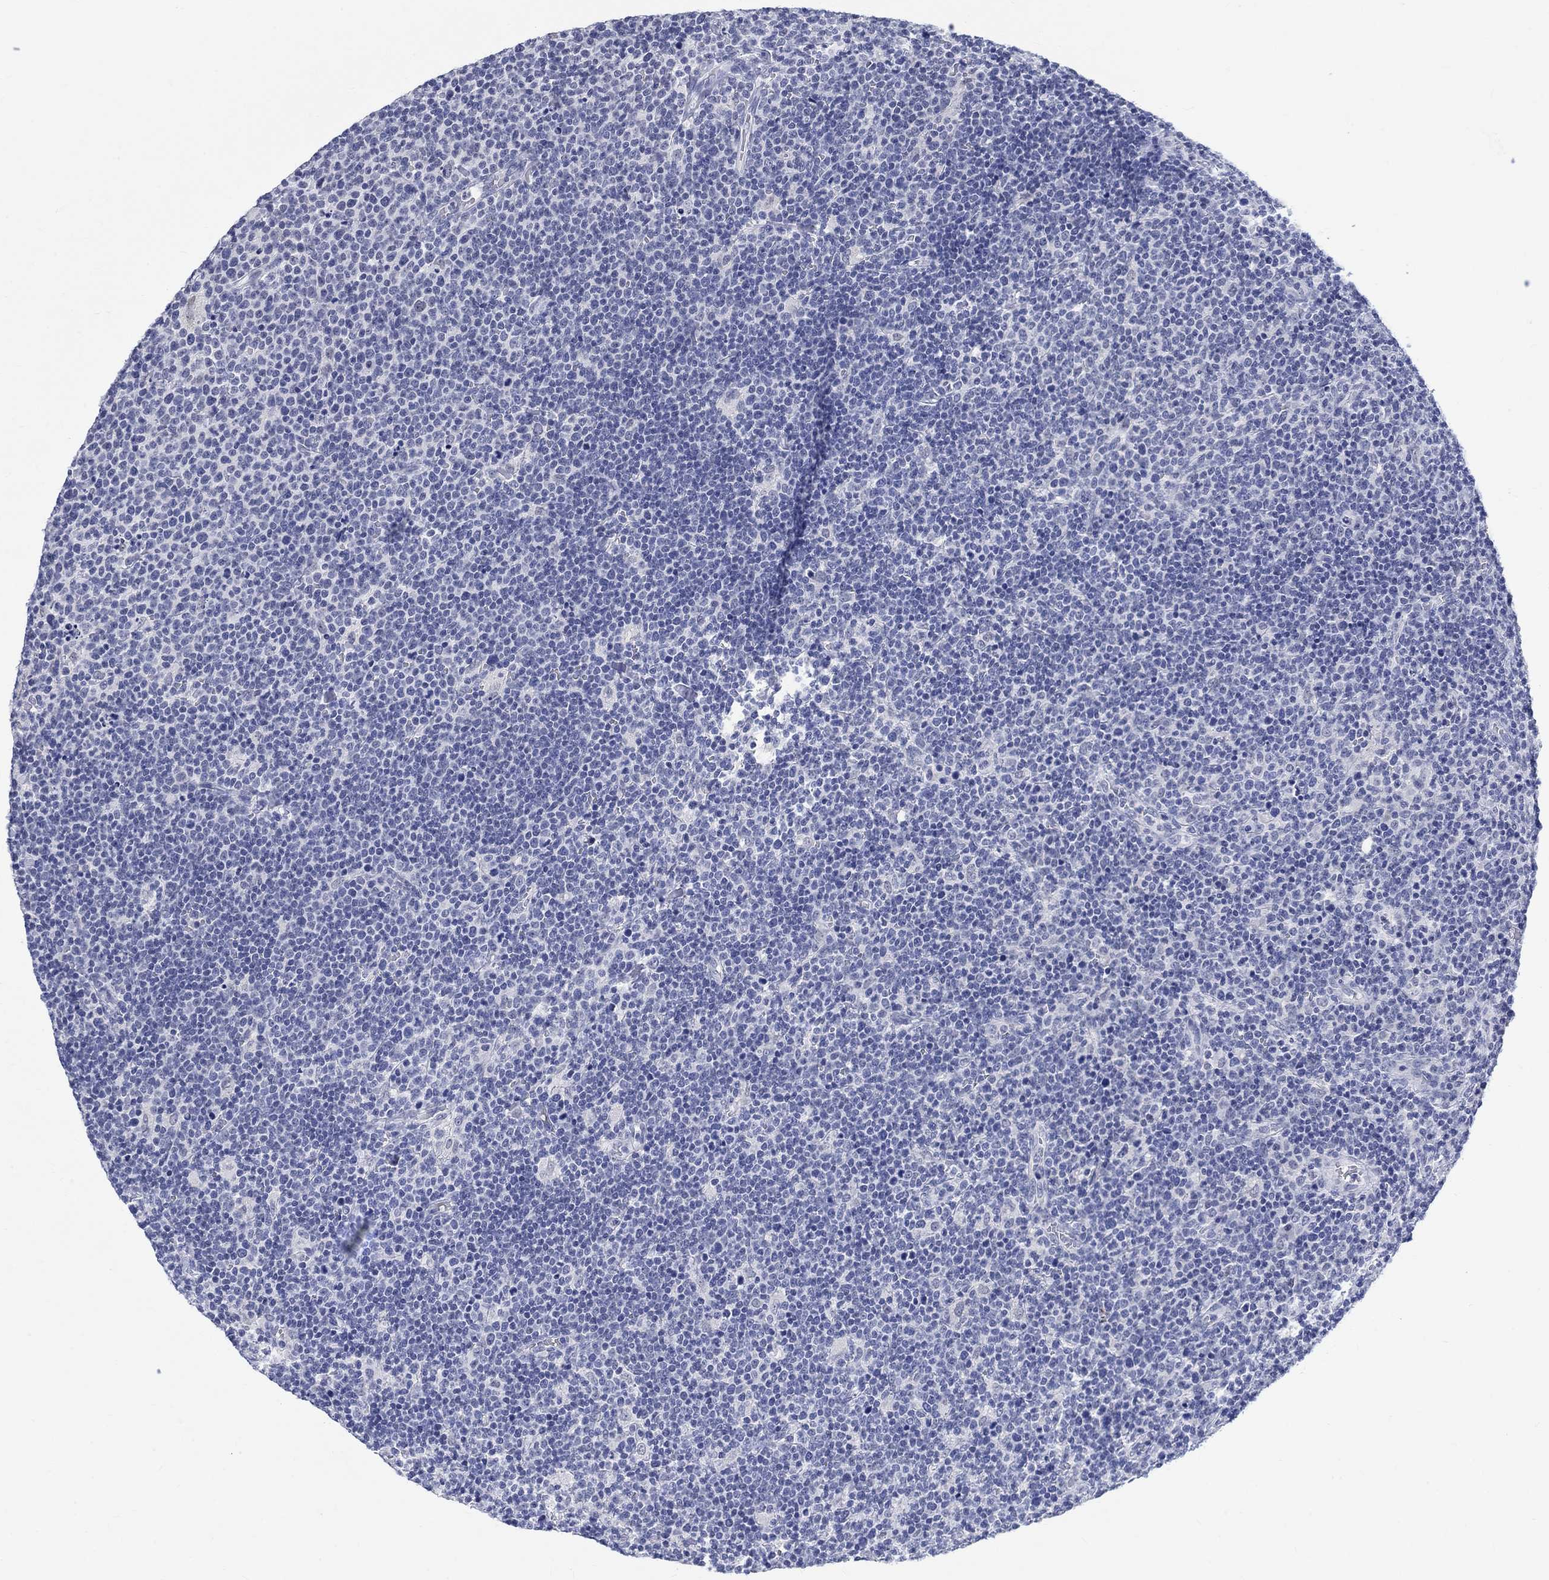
{"staining": {"intensity": "negative", "quantity": "none", "location": "none"}, "tissue": "lymphoma", "cell_type": "Tumor cells", "image_type": "cancer", "snomed": [{"axis": "morphology", "description": "Malignant lymphoma, non-Hodgkin's type, High grade"}, {"axis": "topography", "description": "Lymph node"}], "caption": "High power microscopy photomicrograph of an IHC image of lymphoma, revealing no significant expression in tumor cells. (Stains: DAB (3,3'-diaminobenzidine) immunohistochemistry with hematoxylin counter stain, Microscopy: brightfield microscopy at high magnification).", "gene": "ANKS1B", "patient": {"sex": "male", "age": 61}}